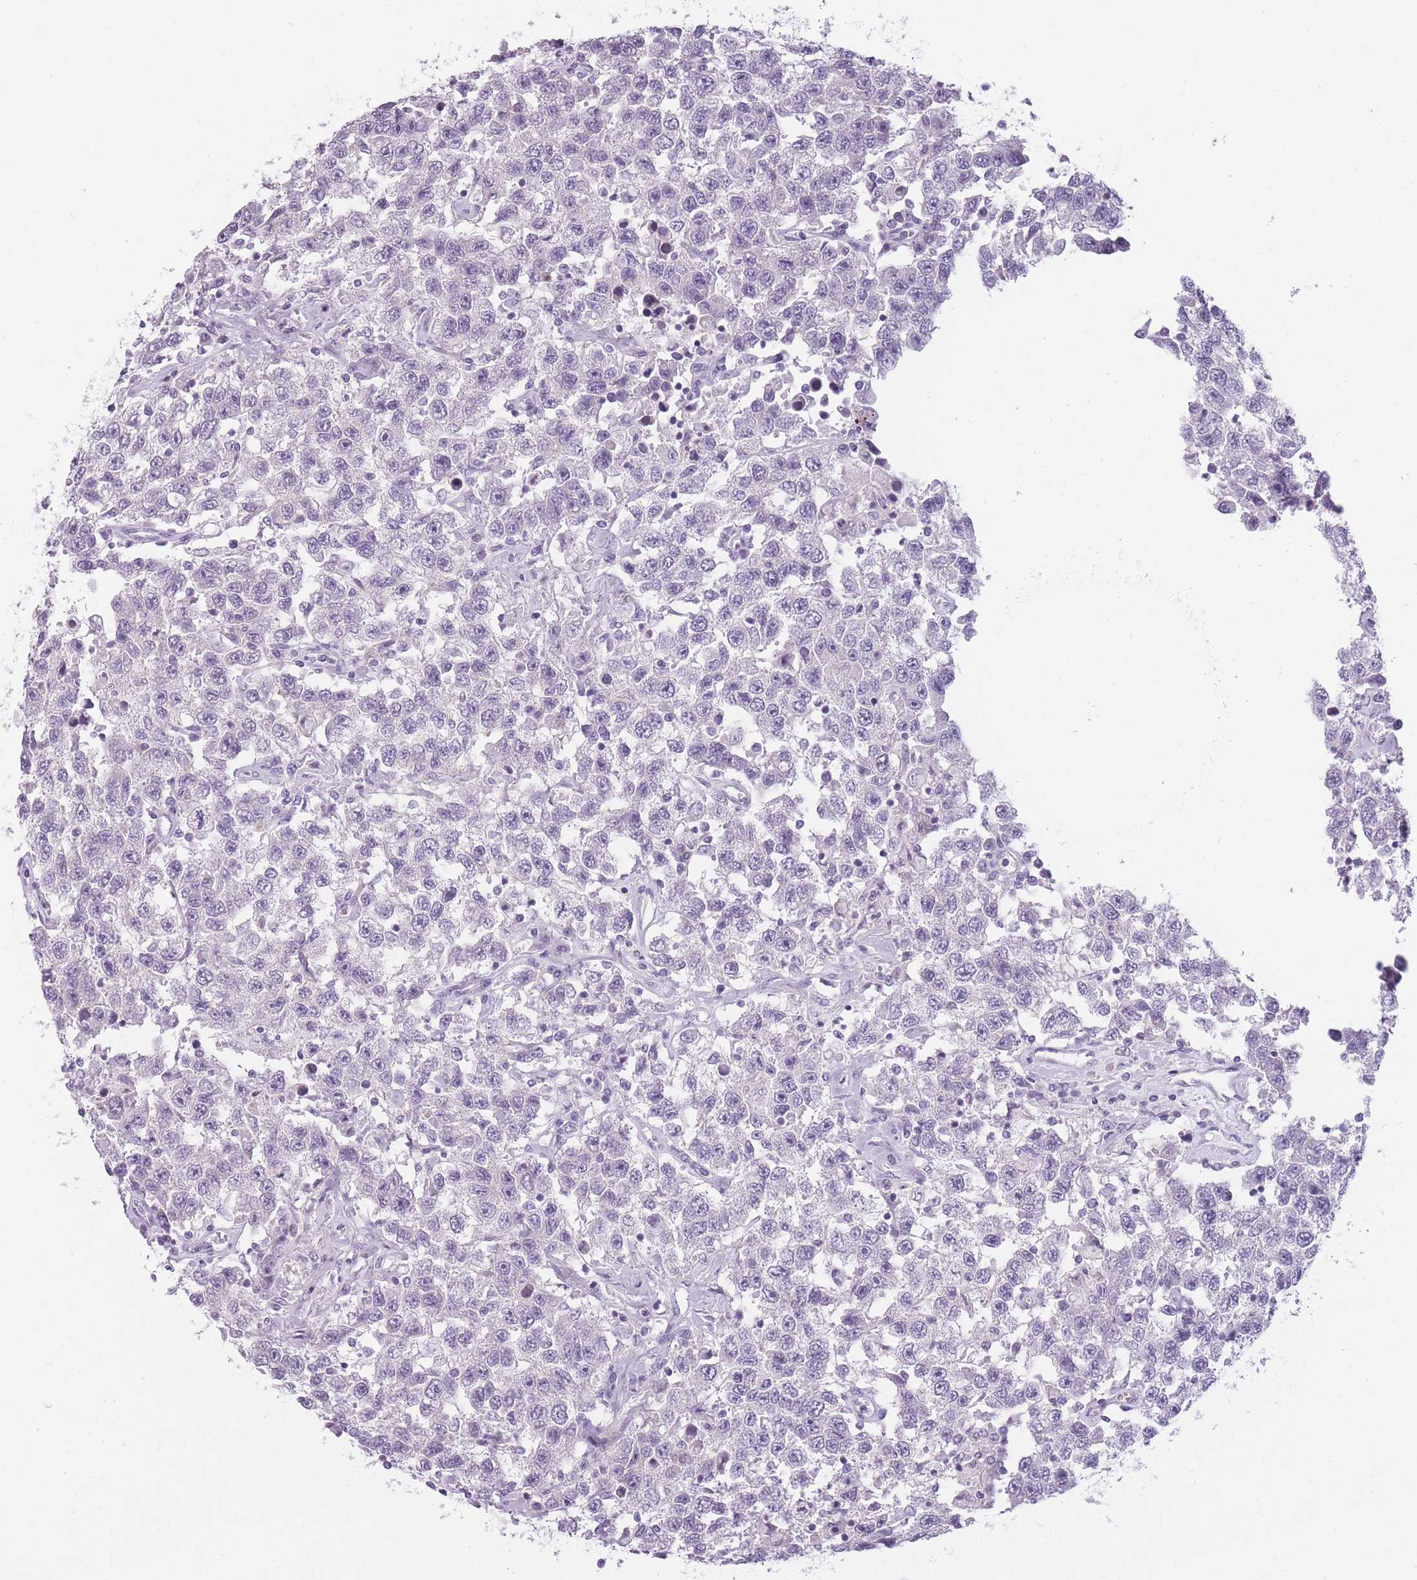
{"staining": {"intensity": "negative", "quantity": "none", "location": "none"}, "tissue": "testis cancer", "cell_type": "Tumor cells", "image_type": "cancer", "snomed": [{"axis": "morphology", "description": "Seminoma, NOS"}, {"axis": "topography", "description": "Testis"}], "caption": "Histopathology image shows no protein expression in tumor cells of testis seminoma tissue. (Stains: DAB IHC with hematoxylin counter stain, Microscopy: brightfield microscopy at high magnification).", "gene": "GGT1", "patient": {"sex": "male", "age": 41}}